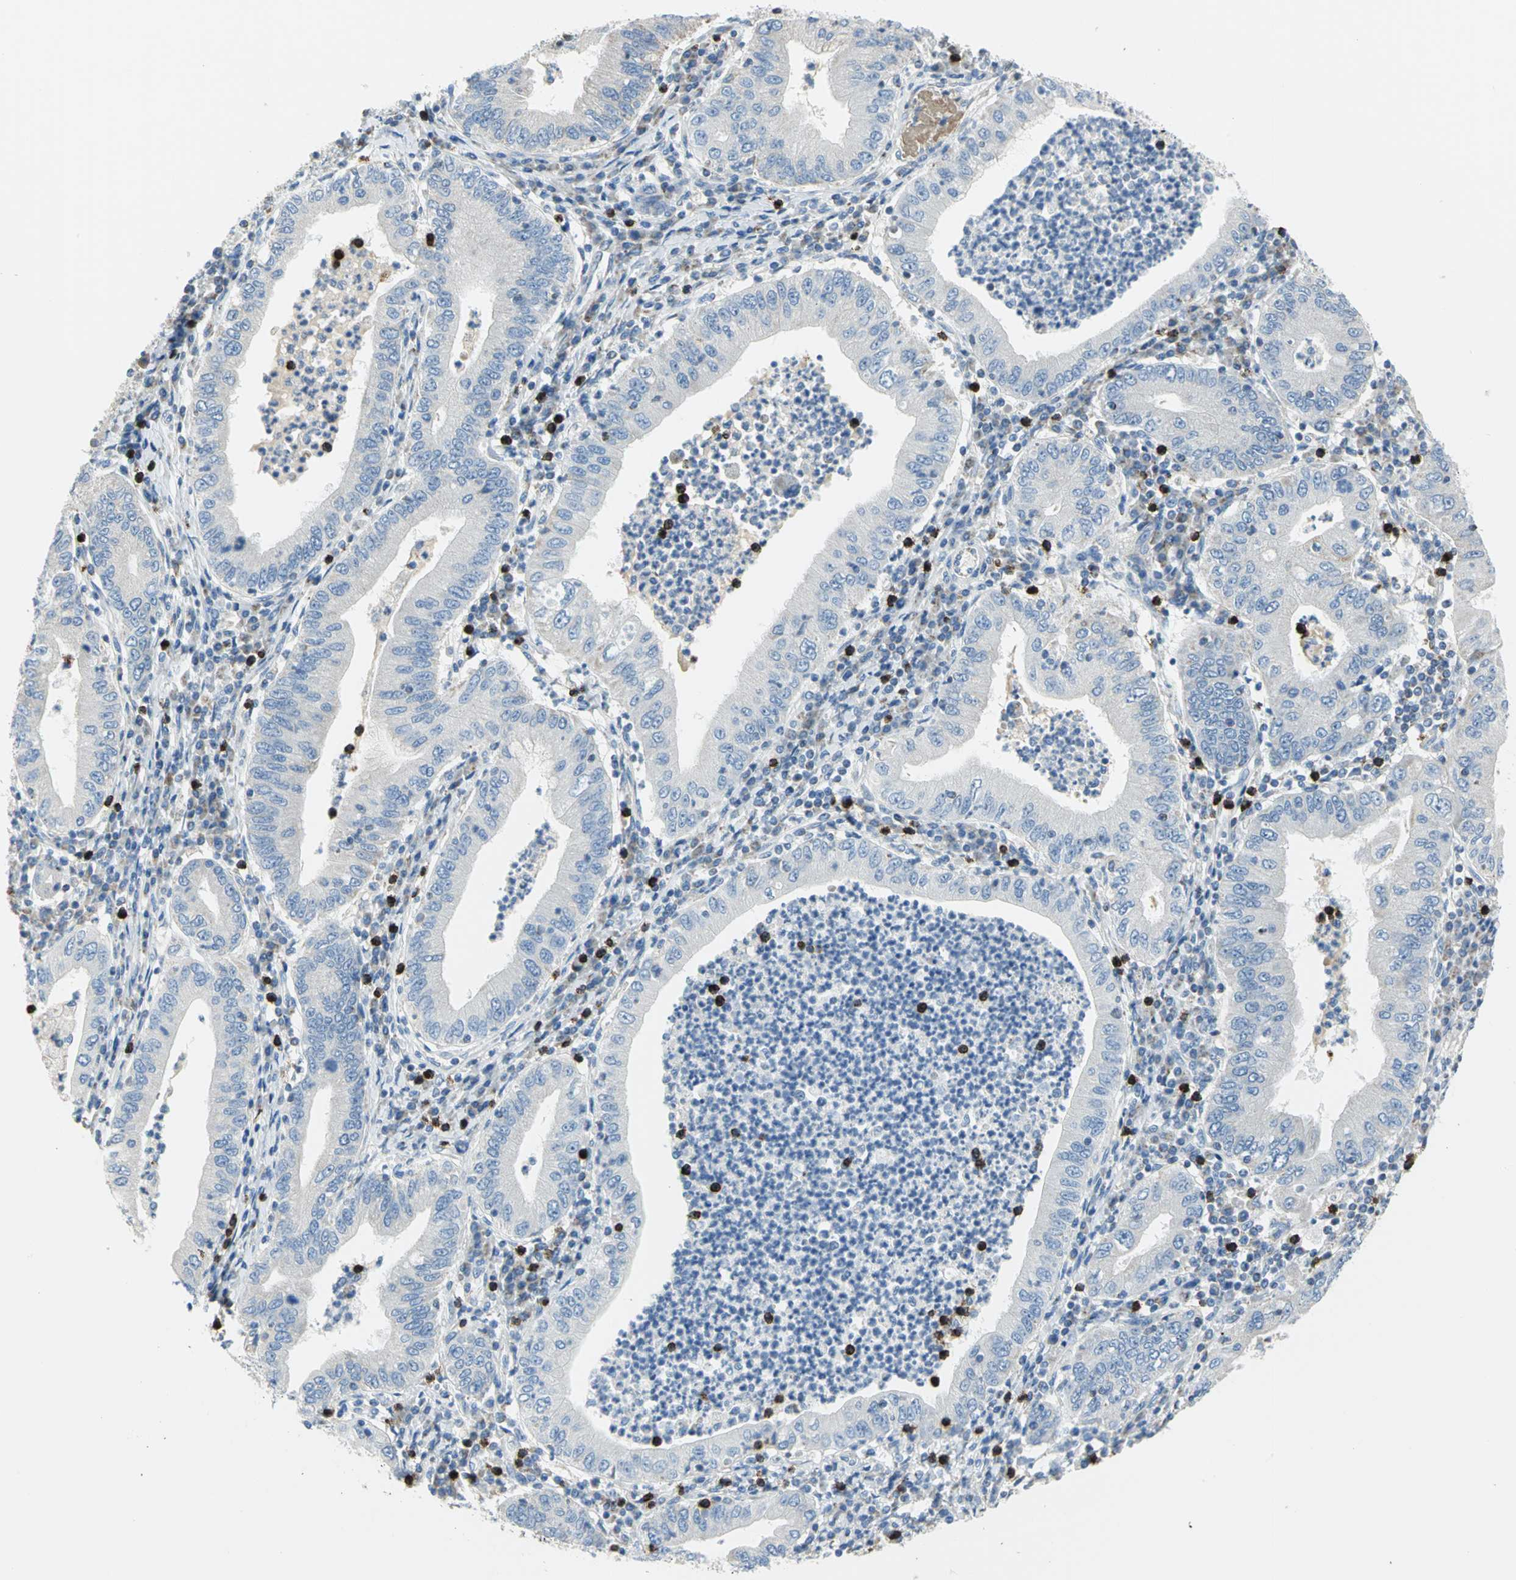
{"staining": {"intensity": "negative", "quantity": "none", "location": "none"}, "tissue": "stomach cancer", "cell_type": "Tumor cells", "image_type": "cancer", "snomed": [{"axis": "morphology", "description": "Normal tissue, NOS"}, {"axis": "morphology", "description": "Adenocarcinoma, NOS"}, {"axis": "topography", "description": "Esophagus"}, {"axis": "topography", "description": "Stomach, upper"}, {"axis": "topography", "description": "Peripheral nerve tissue"}], "caption": "IHC of human stomach adenocarcinoma demonstrates no expression in tumor cells. Brightfield microscopy of IHC stained with DAB (3,3'-diaminobenzidine) (brown) and hematoxylin (blue), captured at high magnification.", "gene": "ALOX15", "patient": {"sex": "male", "age": 62}}